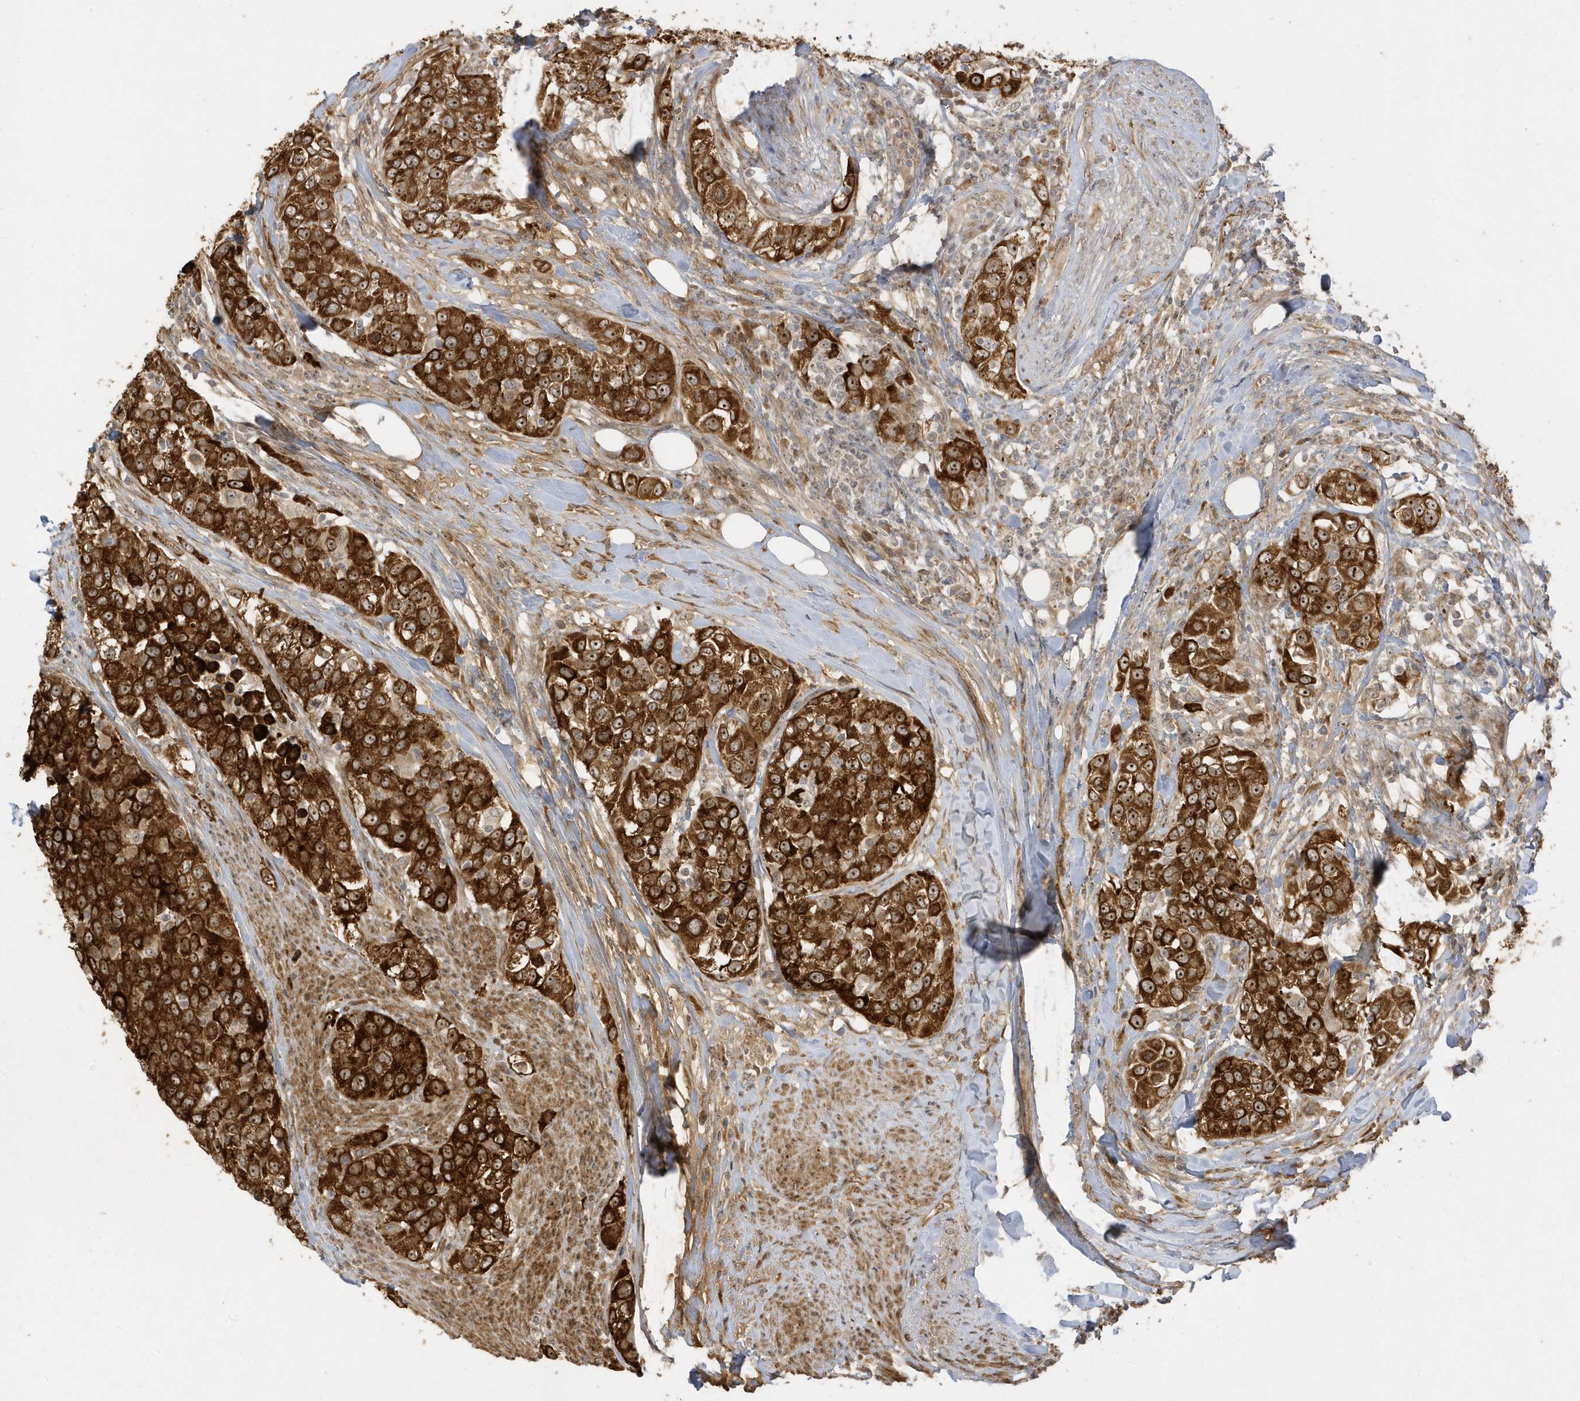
{"staining": {"intensity": "strong", "quantity": ">75%", "location": "cytoplasmic/membranous,nuclear"}, "tissue": "urothelial cancer", "cell_type": "Tumor cells", "image_type": "cancer", "snomed": [{"axis": "morphology", "description": "Urothelial carcinoma, High grade"}, {"axis": "topography", "description": "Urinary bladder"}], "caption": "Immunohistochemical staining of human high-grade urothelial carcinoma shows high levels of strong cytoplasmic/membranous and nuclear positivity in about >75% of tumor cells.", "gene": "ECM2", "patient": {"sex": "female", "age": 80}}